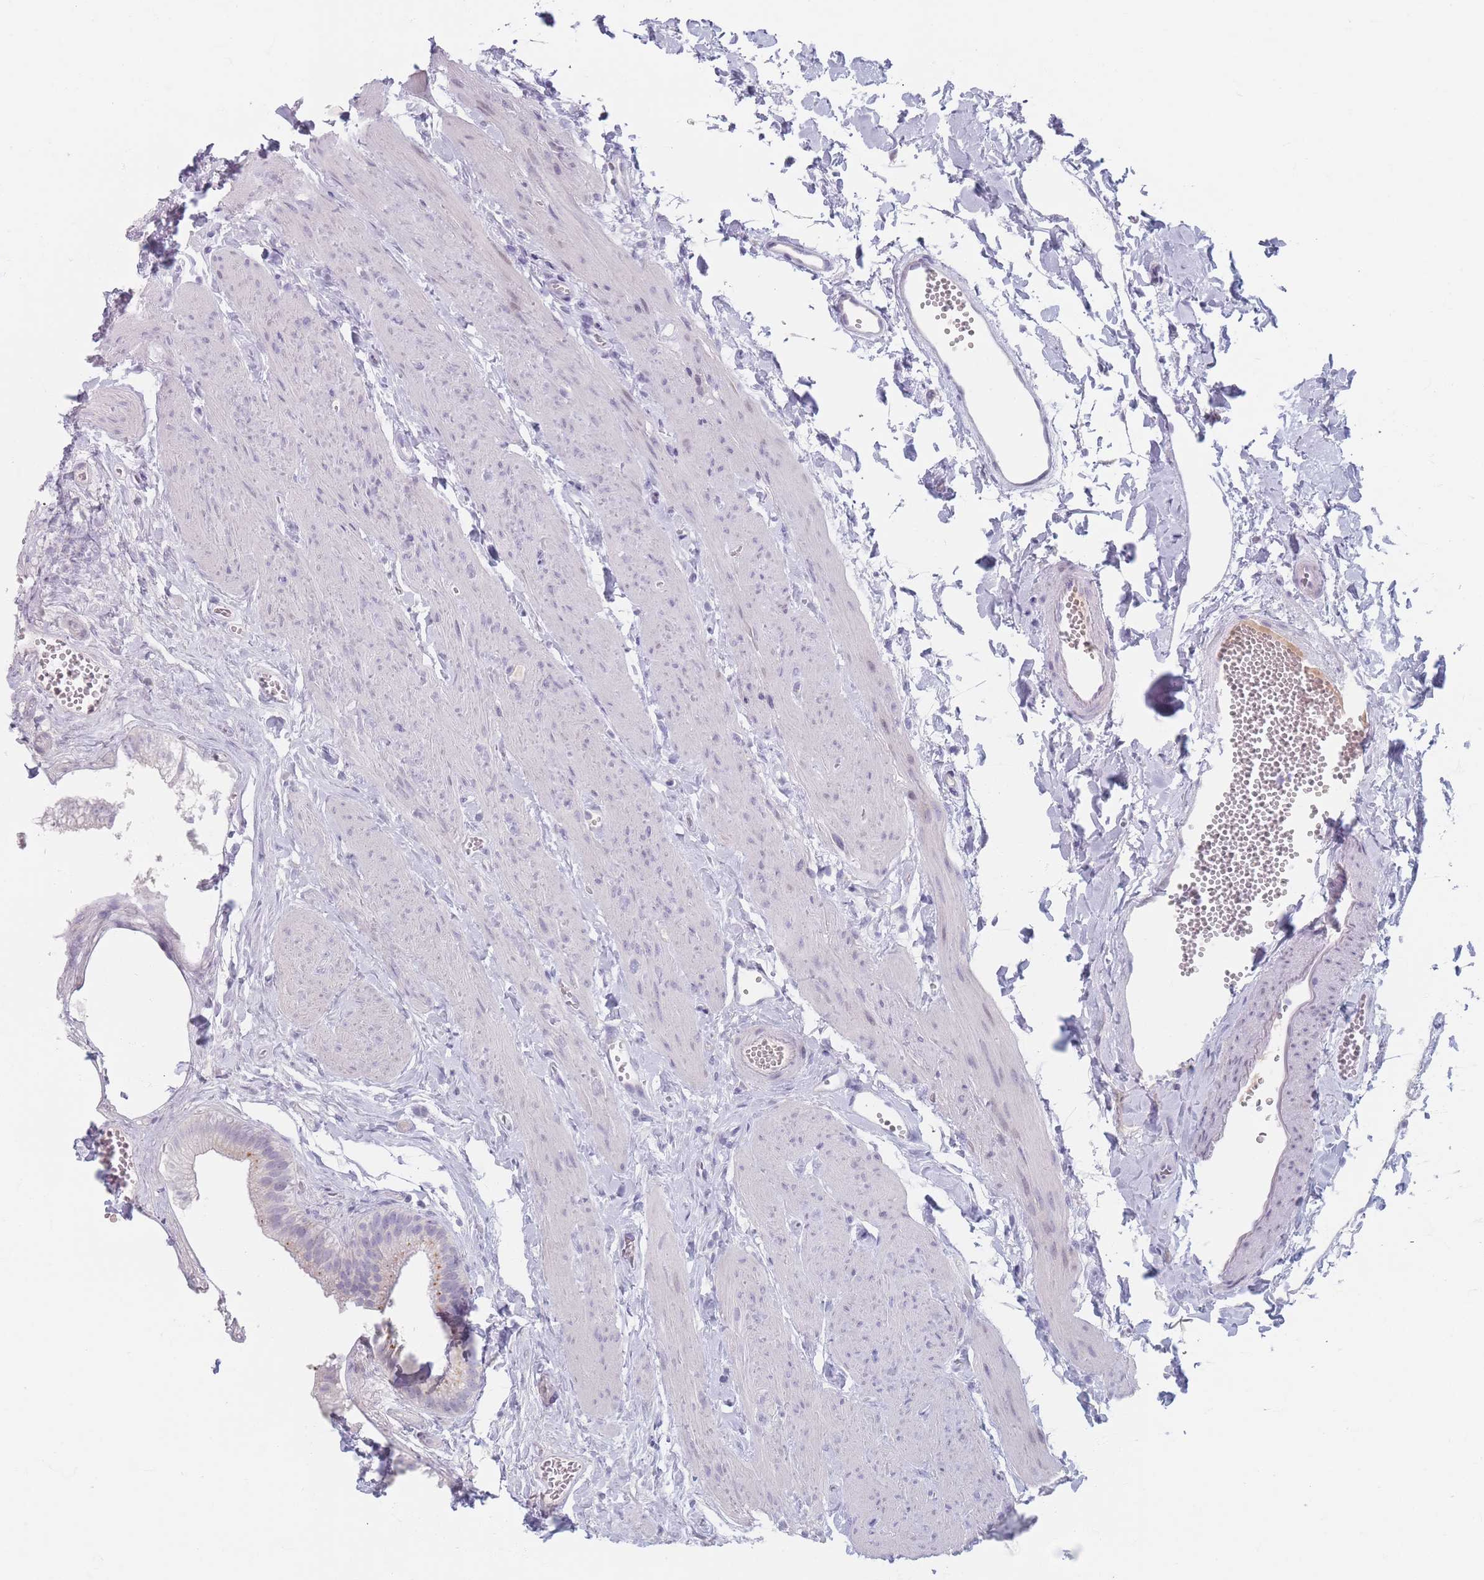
{"staining": {"intensity": "negative", "quantity": "none", "location": "none"}, "tissue": "gallbladder", "cell_type": "Glandular cells", "image_type": "normal", "snomed": [{"axis": "morphology", "description": "Normal tissue, NOS"}, {"axis": "topography", "description": "Gallbladder"}], "caption": "The photomicrograph displays no significant positivity in glandular cells of gallbladder. Nuclei are stained in blue.", "gene": "PIGM", "patient": {"sex": "female", "age": 54}}